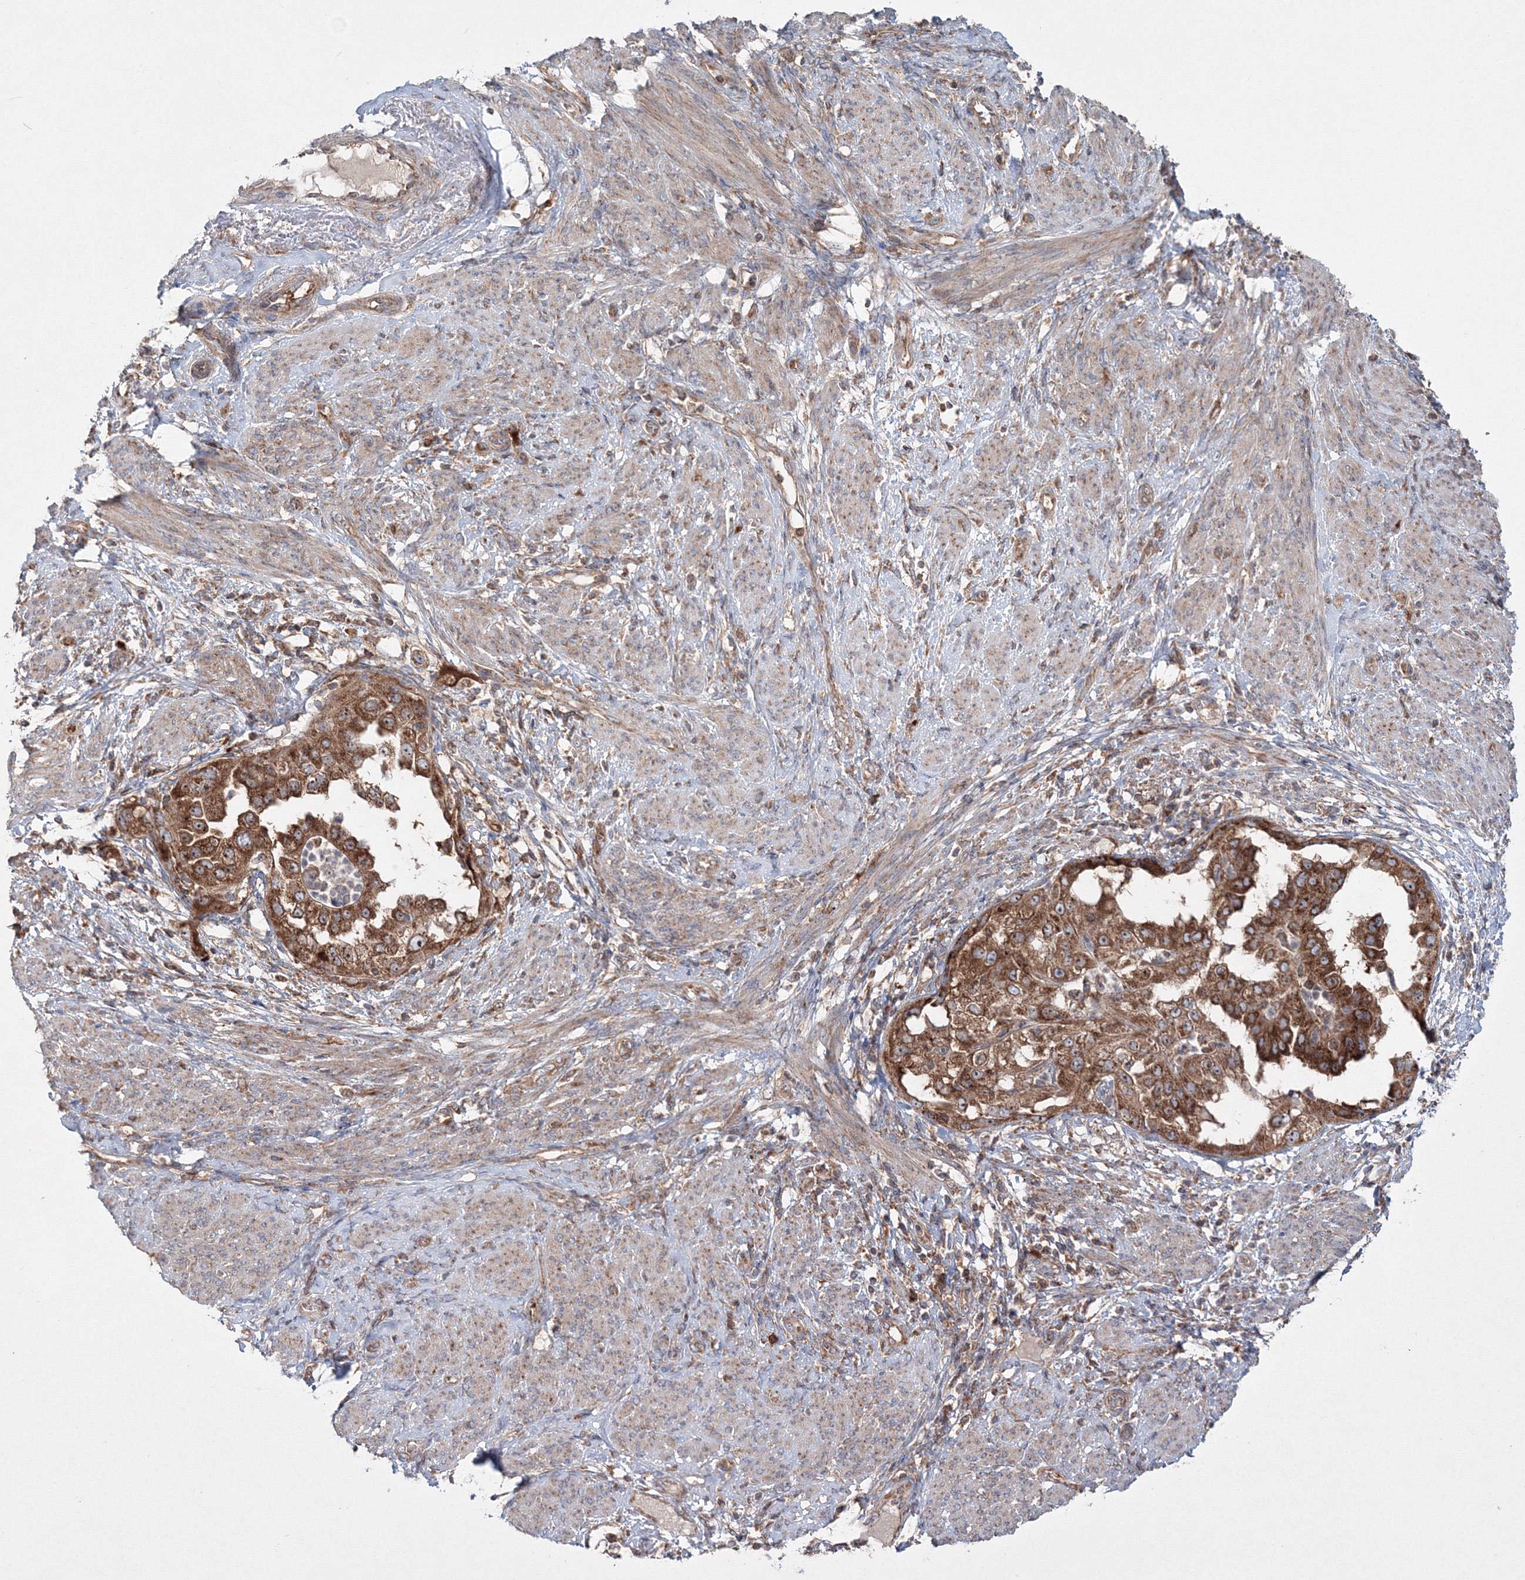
{"staining": {"intensity": "strong", "quantity": ">75%", "location": "cytoplasmic/membranous"}, "tissue": "endometrial cancer", "cell_type": "Tumor cells", "image_type": "cancer", "snomed": [{"axis": "morphology", "description": "Adenocarcinoma, NOS"}, {"axis": "topography", "description": "Endometrium"}], "caption": "Strong cytoplasmic/membranous staining is appreciated in about >75% of tumor cells in endometrial cancer (adenocarcinoma).", "gene": "PEX13", "patient": {"sex": "female", "age": 85}}